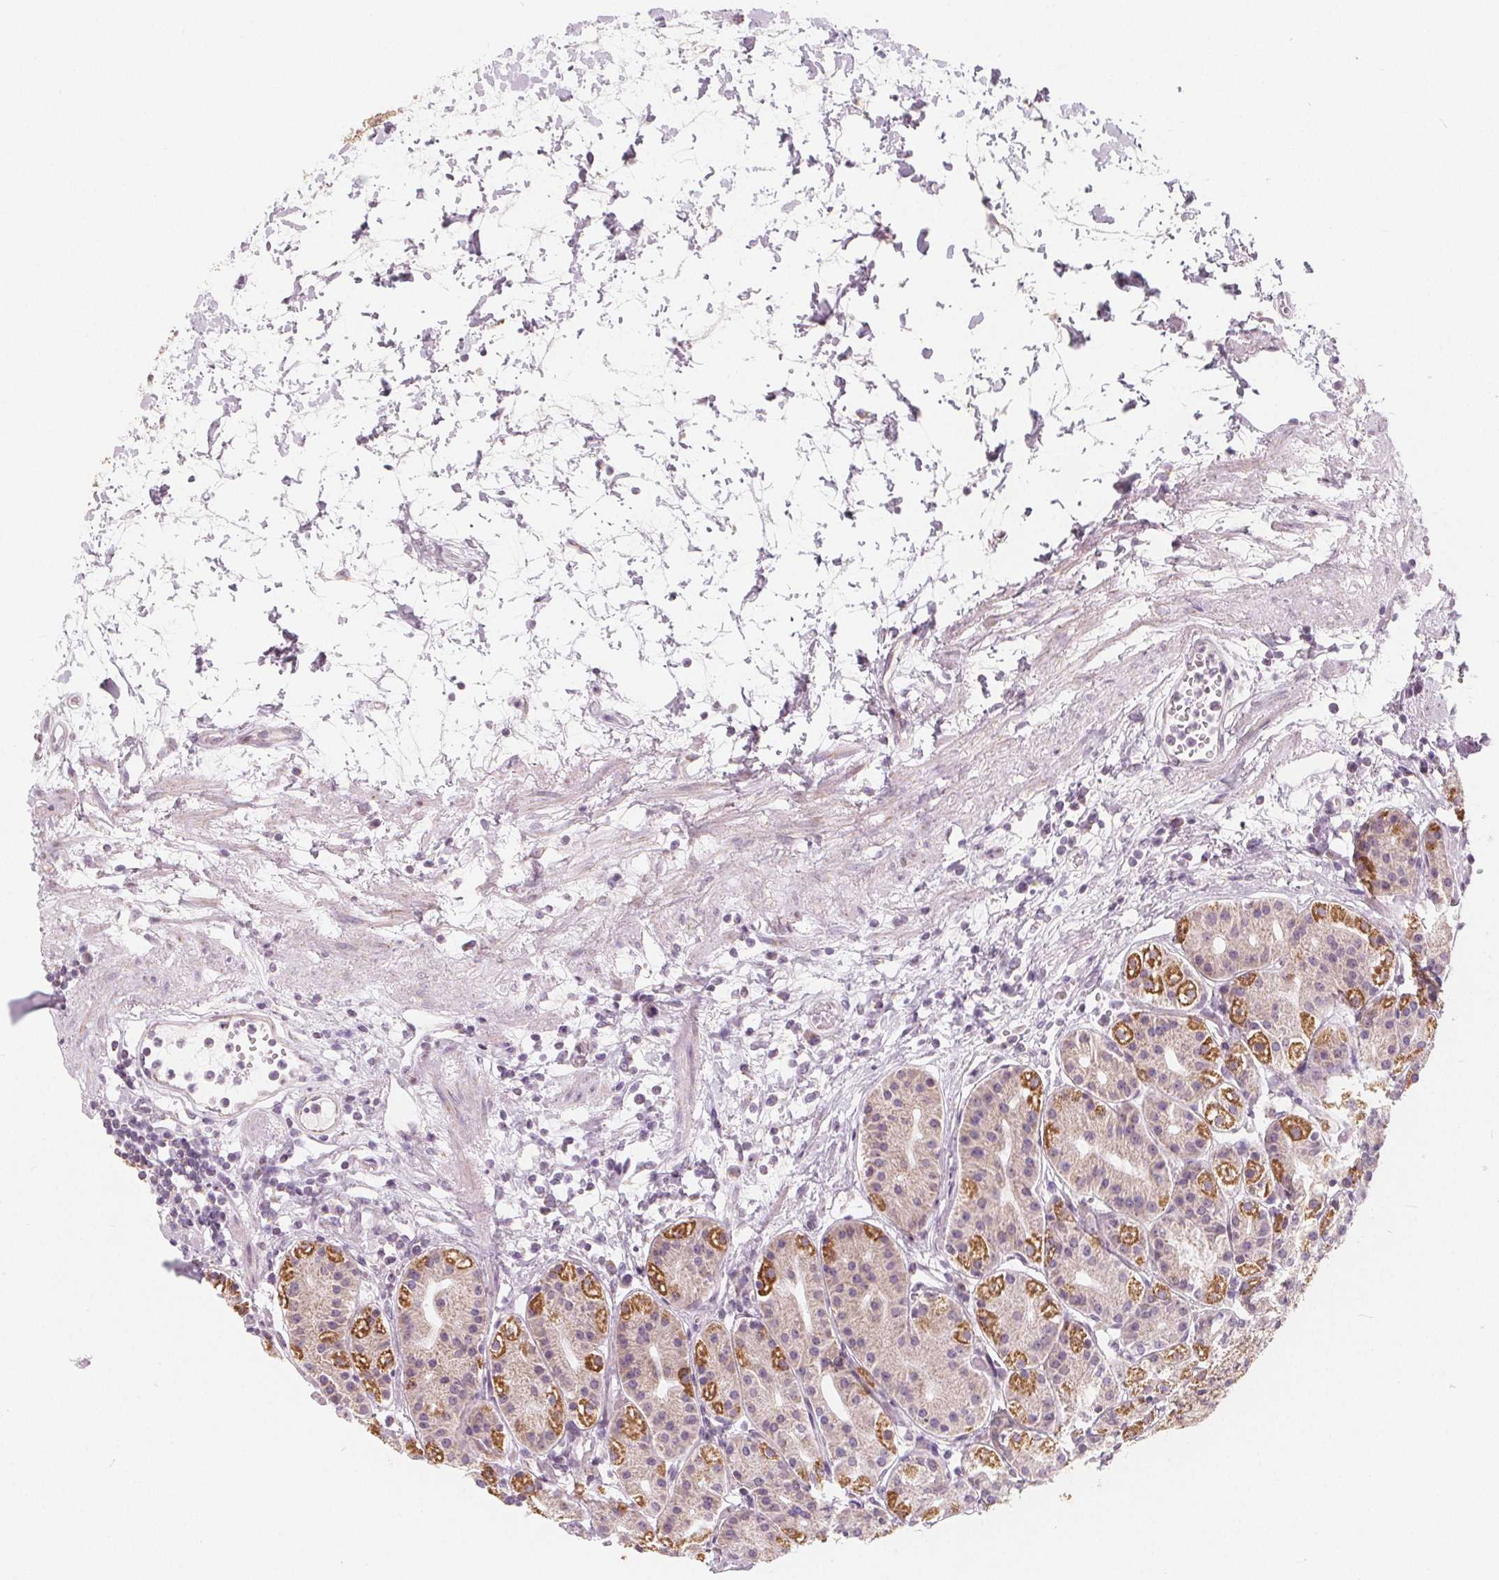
{"staining": {"intensity": "strong", "quantity": "25%-75%", "location": "cytoplasmic/membranous"}, "tissue": "stomach", "cell_type": "Glandular cells", "image_type": "normal", "snomed": [{"axis": "morphology", "description": "Normal tissue, NOS"}, {"axis": "topography", "description": "Skeletal muscle"}, {"axis": "topography", "description": "Stomach"}], "caption": "Stomach was stained to show a protein in brown. There is high levels of strong cytoplasmic/membranous staining in approximately 25%-75% of glandular cells. (DAB (3,3'-diaminobenzidine) IHC, brown staining for protein, blue staining for nuclei).", "gene": "NUP210L", "patient": {"sex": "female", "age": 57}}